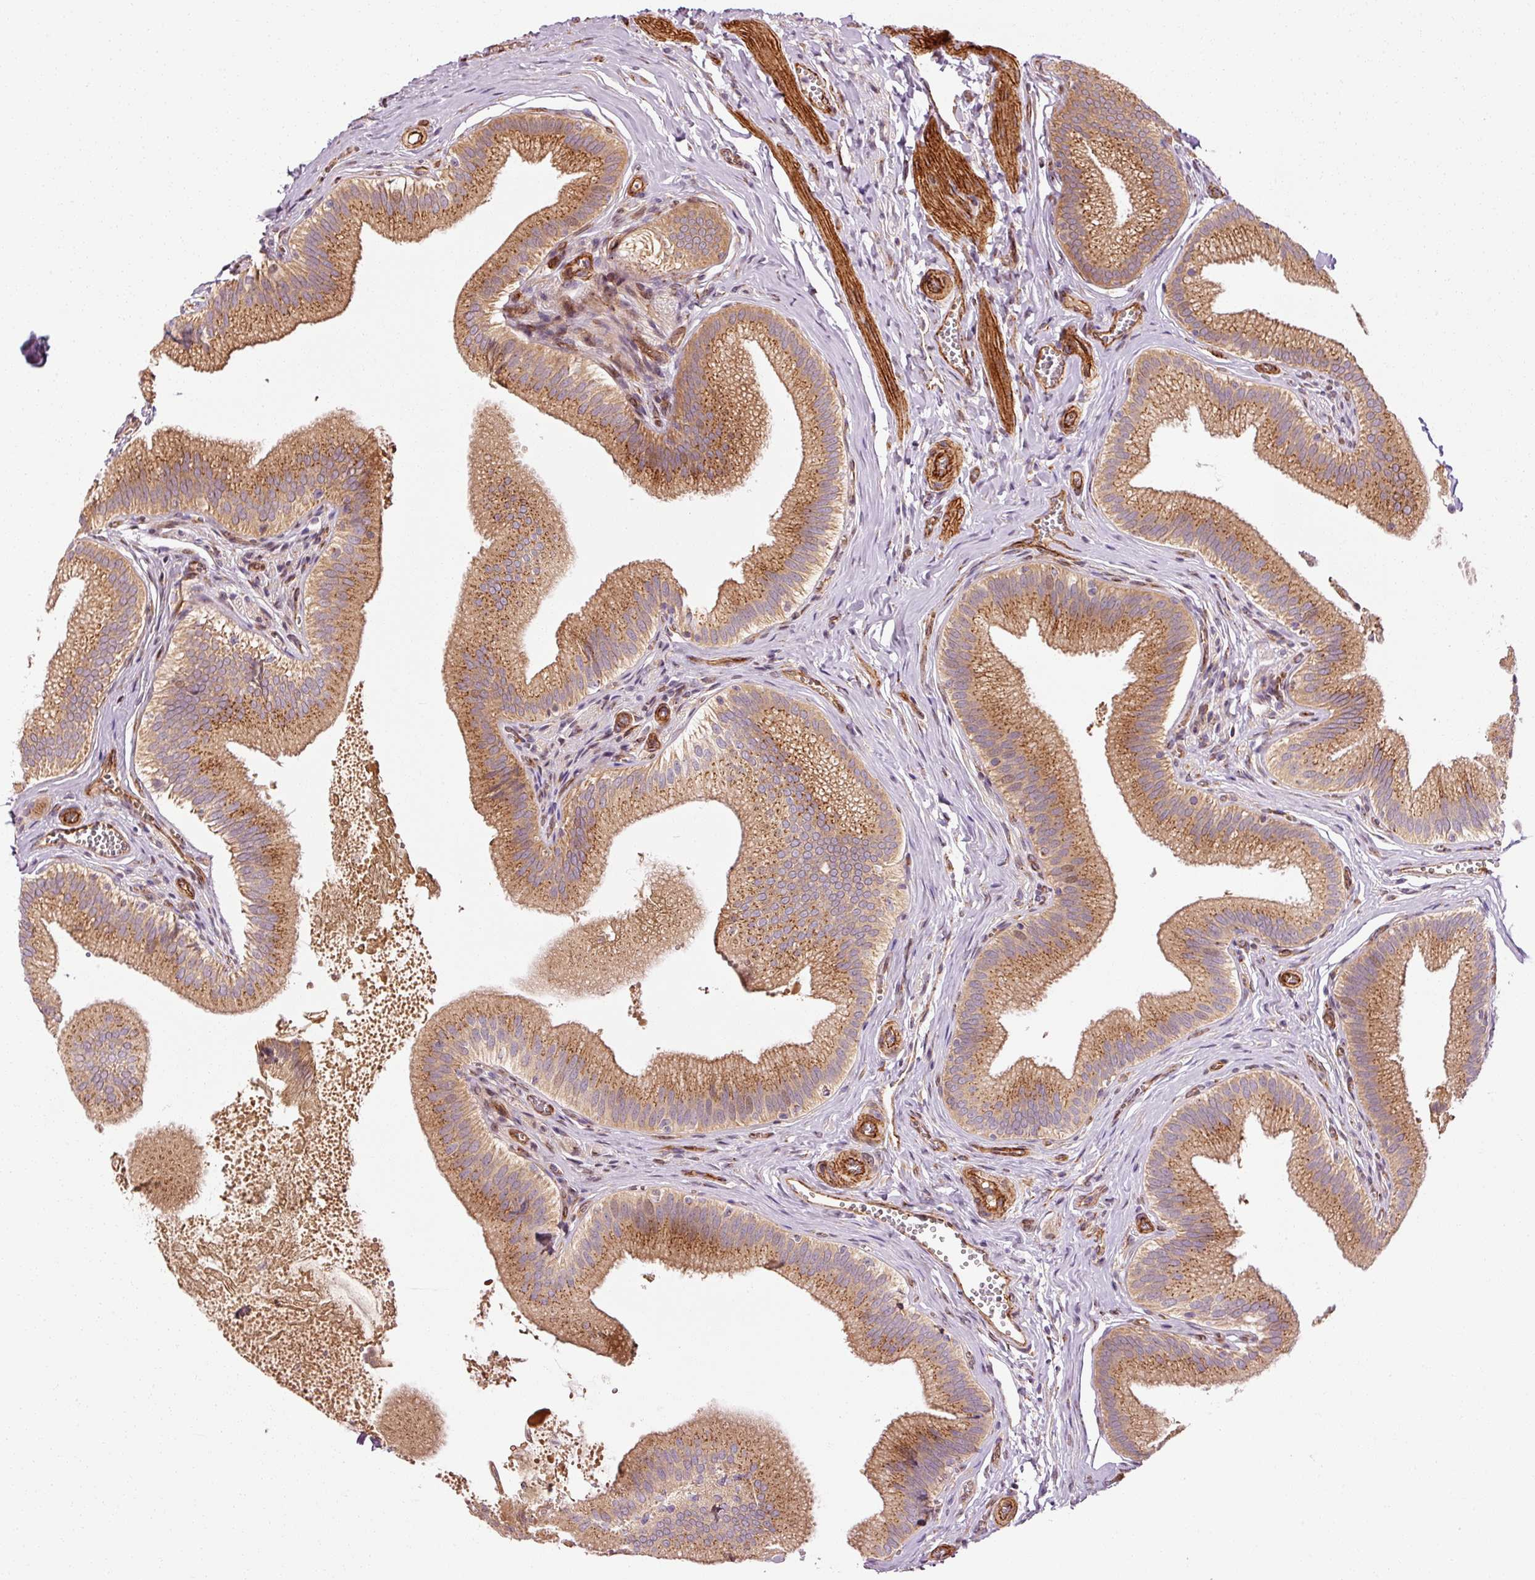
{"staining": {"intensity": "strong", "quantity": ">75%", "location": "cytoplasmic/membranous"}, "tissue": "gallbladder", "cell_type": "Glandular cells", "image_type": "normal", "snomed": [{"axis": "morphology", "description": "Normal tissue, NOS"}, {"axis": "topography", "description": "Gallbladder"}], "caption": "Protein staining reveals strong cytoplasmic/membranous positivity in about >75% of glandular cells in normal gallbladder.", "gene": "LIMK2", "patient": {"sex": "male", "age": 17}}